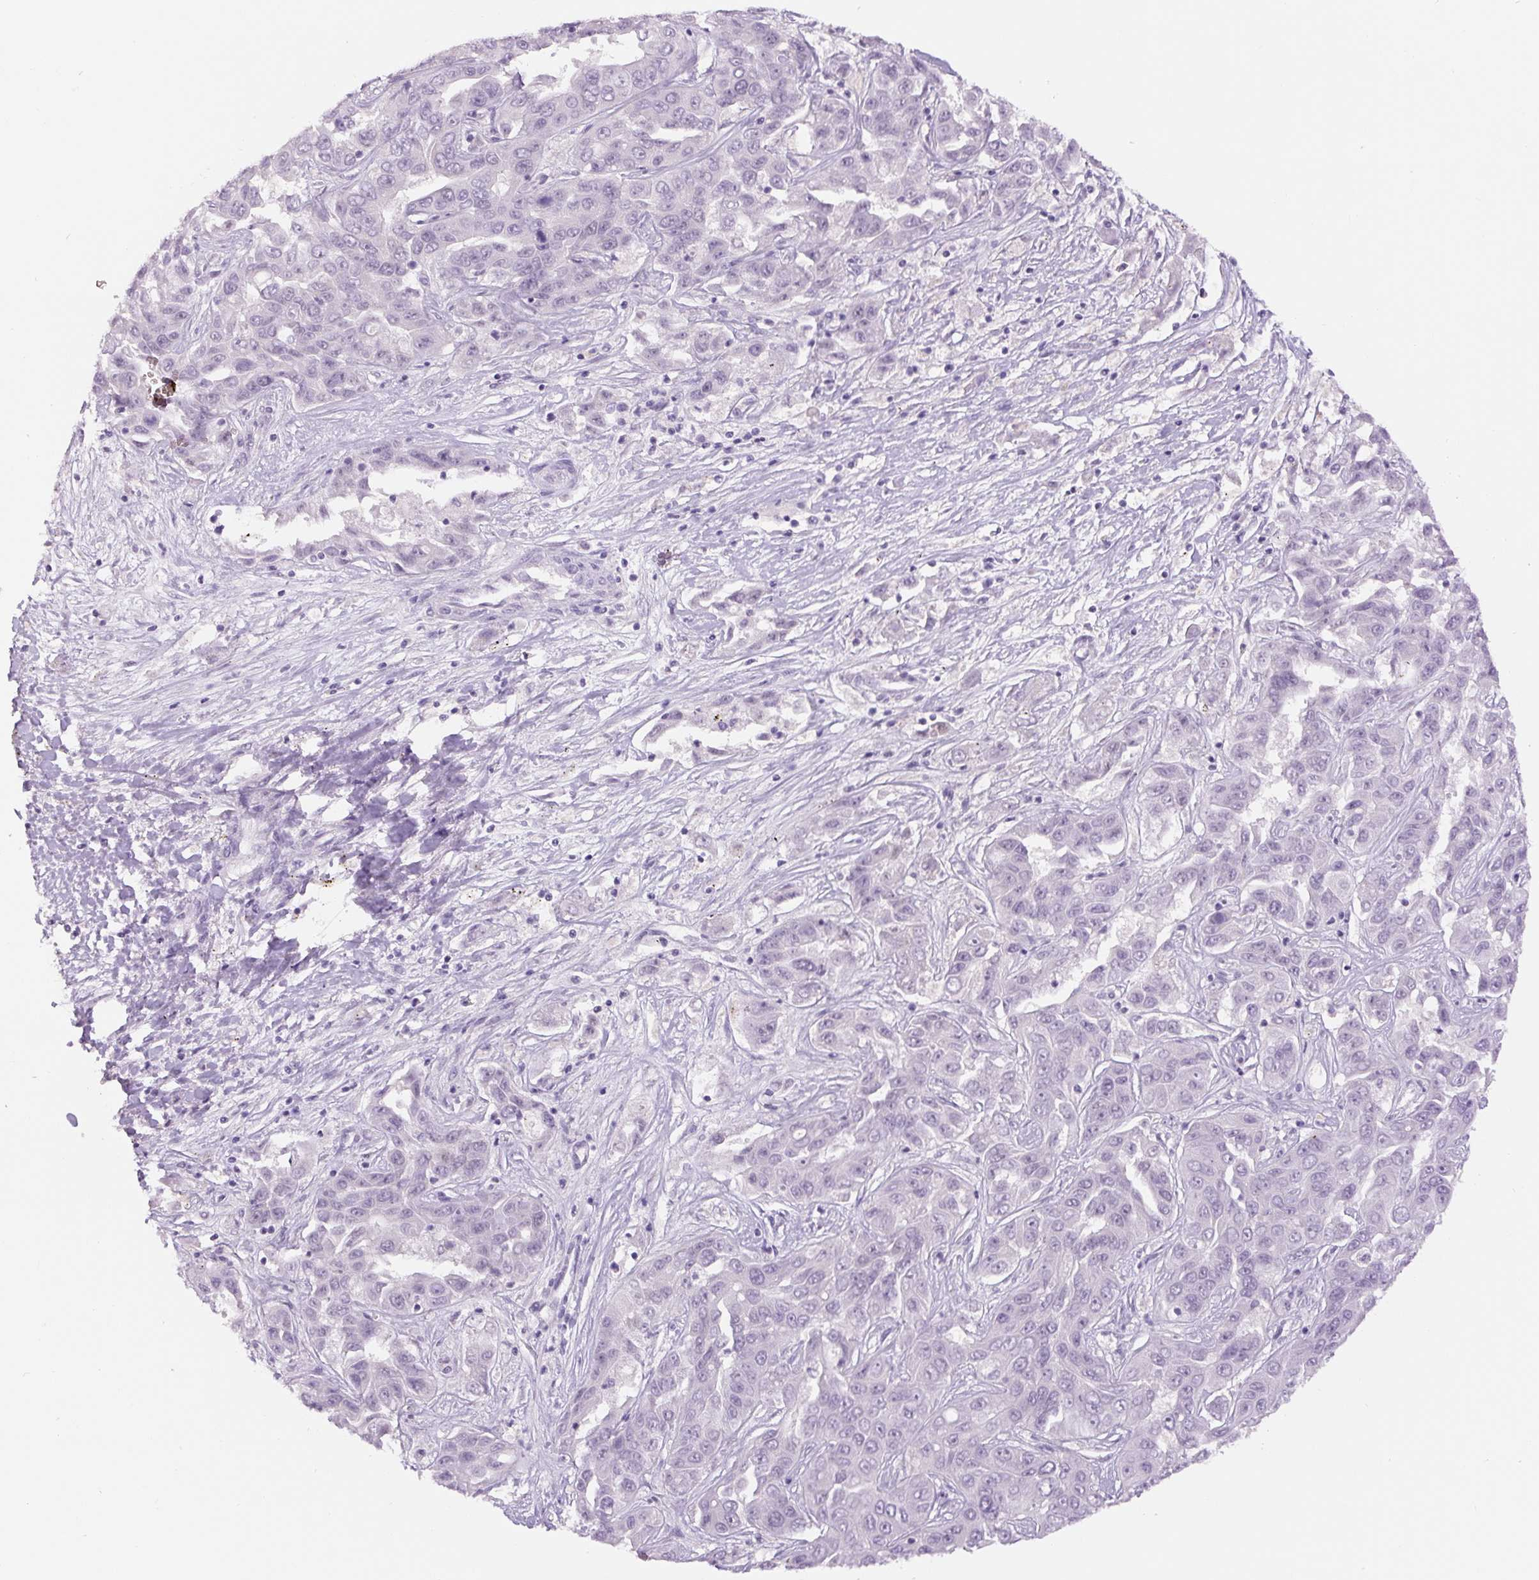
{"staining": {"intensity": "negative", "quantity": "none", "location": "none"}, "tissue": "liver cancer", "cell_type": "Tumor cells", "image_type": "cancer", "snomed": [{"axis": "morphology", "description": "Cholangiocarcinoma"}, {"axis": "topography", "description": "Liver"}], "caption": "Tumor cells show no significant protein staining in liver cholangiocarcinoma.", "gene": "SIX1", "patient": {"sex": "female", "age": 52}}